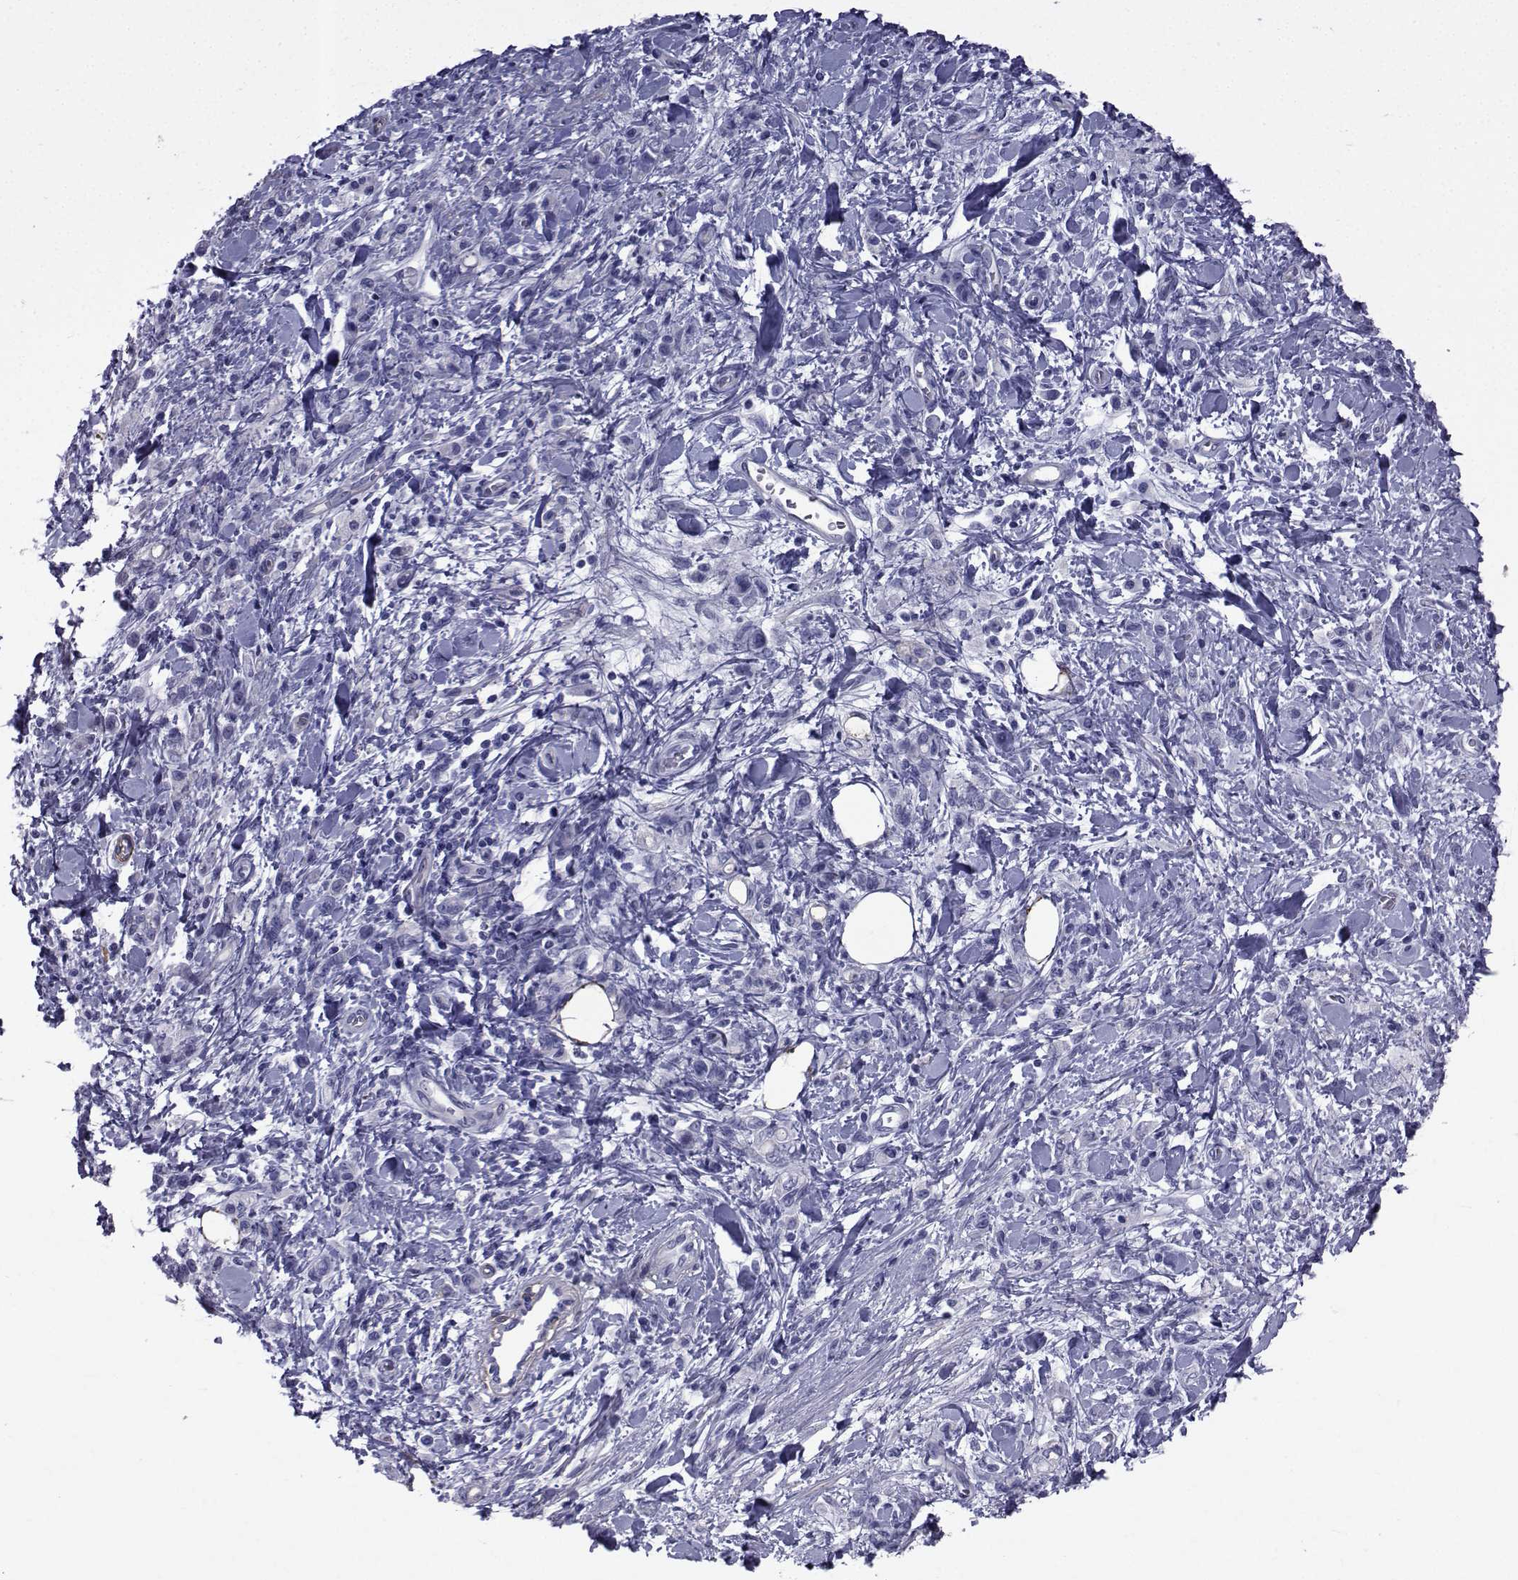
{"staining": {"intensity": "negative", "quantity": "none", "location": "none"}, "tissue": "stomach cancer", "cell_type": "Tumor cells", "image_type": "cancer", "snomed": [{"axis": "morphology", "description": "Adenocarcinoma, NOS"}, {"axis": "topography", "description": "Stomach"}], "caption": "Immunohistochemical staining of stomach adenocarcinoma demonstrates no significant positivity in tumor cells.", "gene": "SPANXD", "patient": {"sex": "male", "age": 77}}